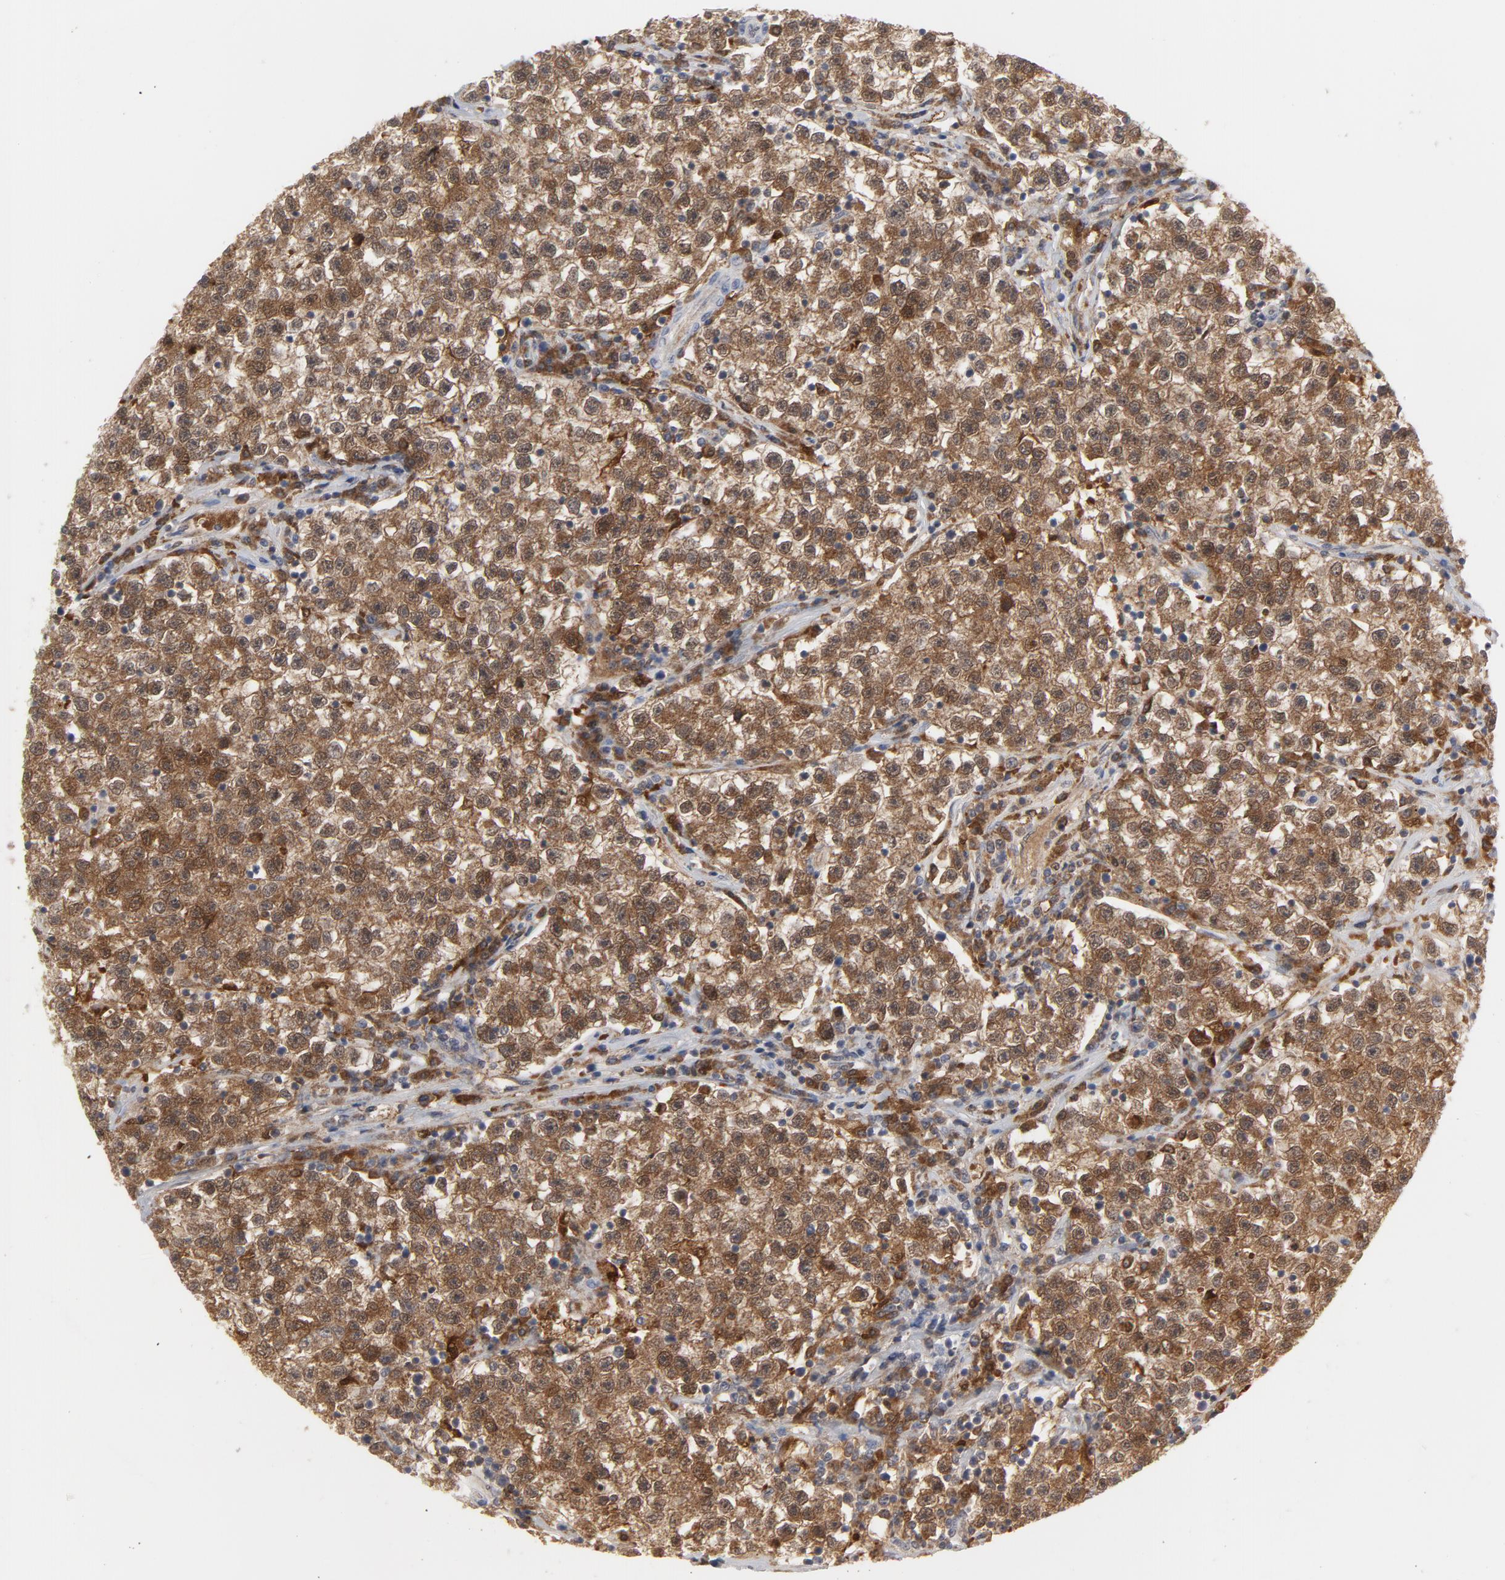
{"staining": {"intensity": "moderate", "quantity": ">75%", "location": "cytoplasmic/membranous"}, "tissue": "testis cancer", "cell_type": "Tumor cells", "image_type": "cancer", "snomed": [{"axis": "morphology", "description": "Seminoma, NOS"}, {"axis": "topography", "description": "Testis"}], "caption": "DAB immunohistochemical staining of testis cancer displays moderate cytoplasmic/membranous protein positivity in approximately >75% of tumor cells. (IHC, brightfield microscopy, high magnification).", "gene": "PRDX1", "patient": {"sex": "male", "age": 22}}